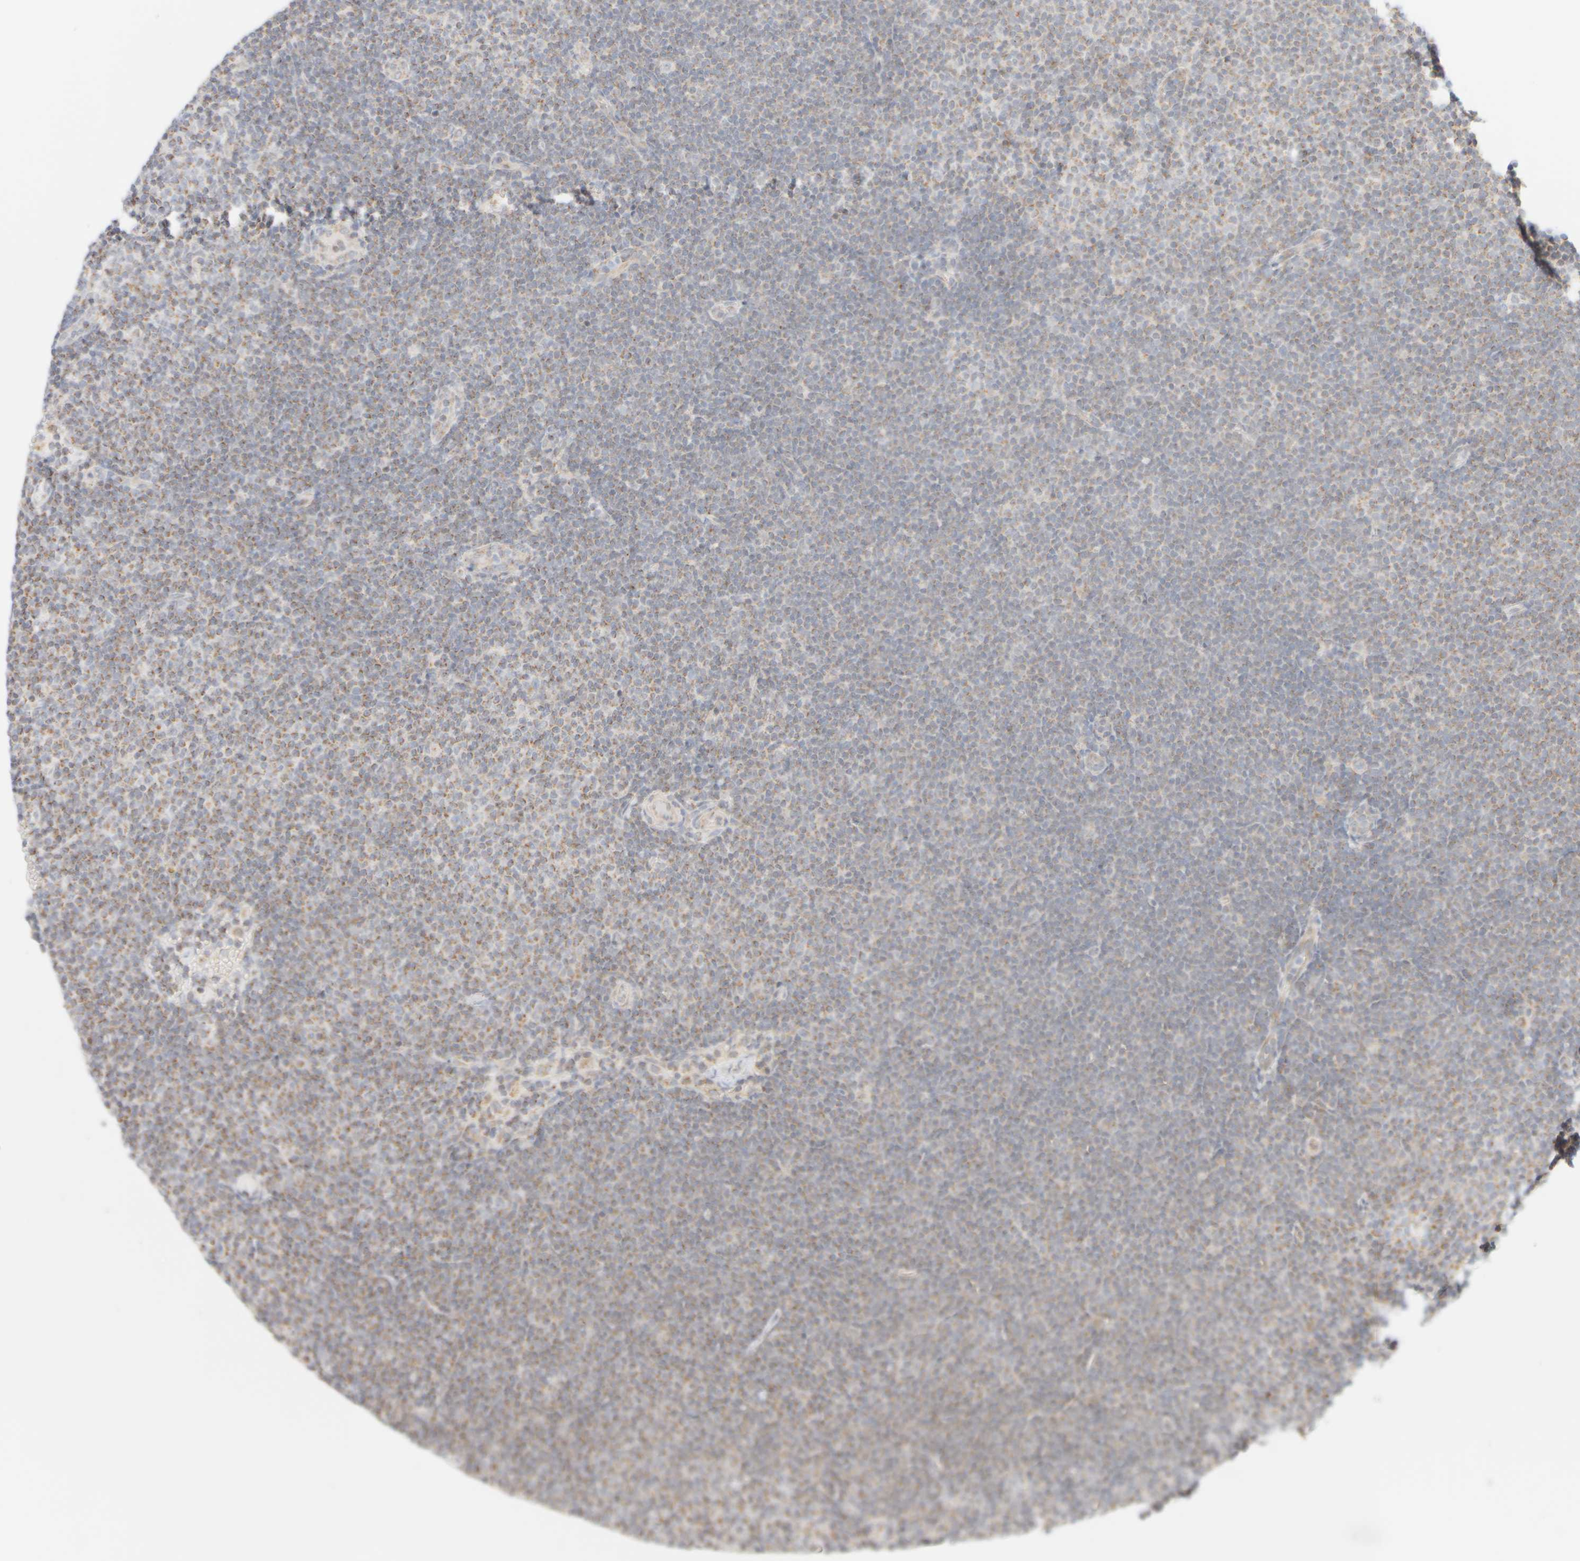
{"staining": {"intensity": "weak", "quantity": "25%-75%", "location": "cytoplasmic/membranous"}, "tissue": "lymphoma", "cell_type": "Tumor cells", "image_type": "cancer", "snomed": [{"axis": "morphology", "description": "Malignant lymphoma, non-Hodgkin's type, Low grade"}, {"axis": "topography", "description": "Lymph node"}], "caption": "This is an image of IHC staining of malignant lymphoma, non-Hodgkin's type (low-grade), which shows weak staining in the cytoplasmic/membranous of tumor cells.", "gene": "PPM1K", "patient": {"sex": "female", "age": 53}}